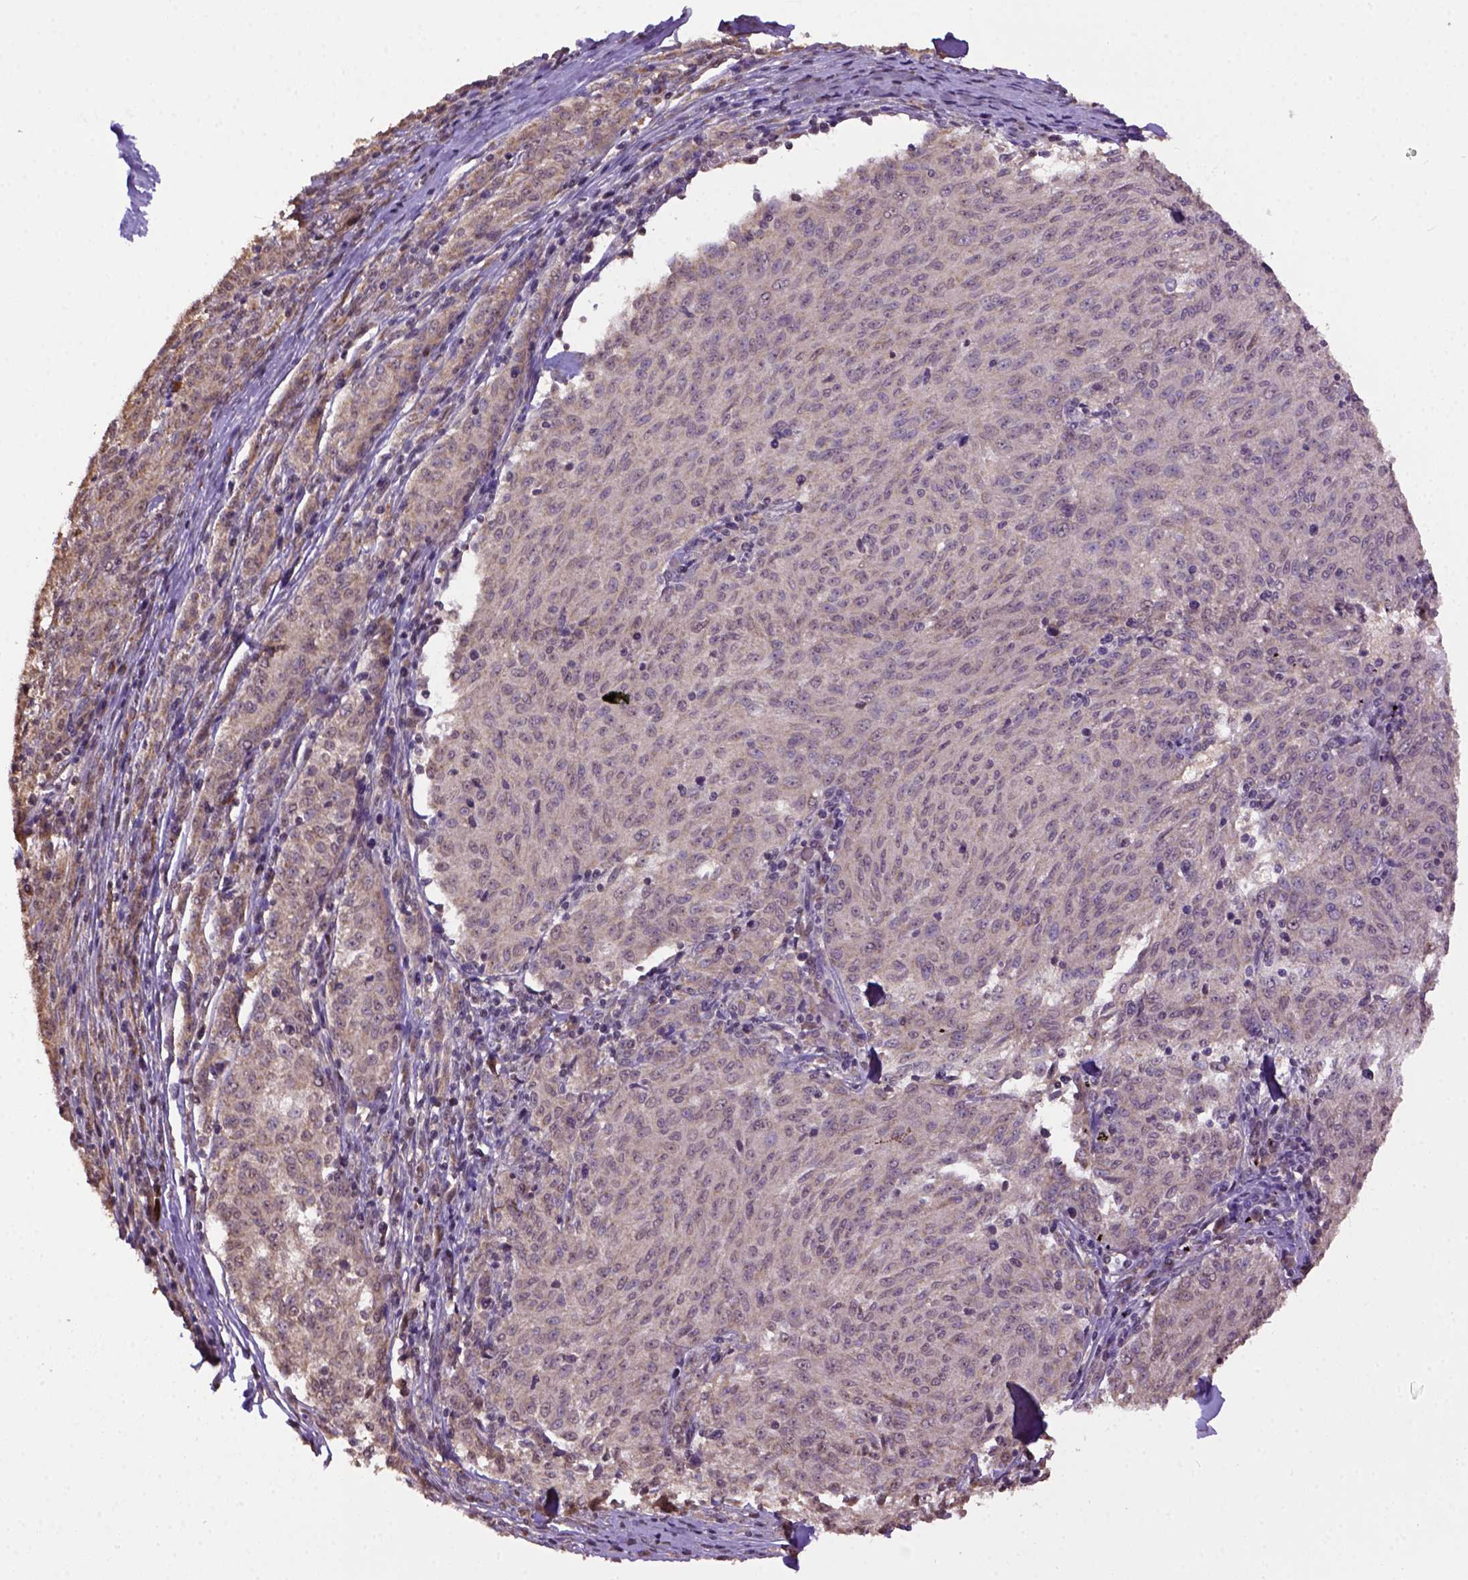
{"staining": {"intensity": "weak", "quantity": "<25%", "location": "cytoplasmic/membranous"}, "tissue": "melanoma", "cell_type": "Tumor cells", "image_type": "cancer", "snomed": [{"axis": "morphology", "description": "Malignant melanoma, NOS"}, {"axis": "topography", "description": "Skin"}], "caption": "Immunohistochemistry (IHC) of human malignant melanoma displays no staining in tumor cells.", "gene": "WDR17", "patient": {"sex": "female", "age": 72}}